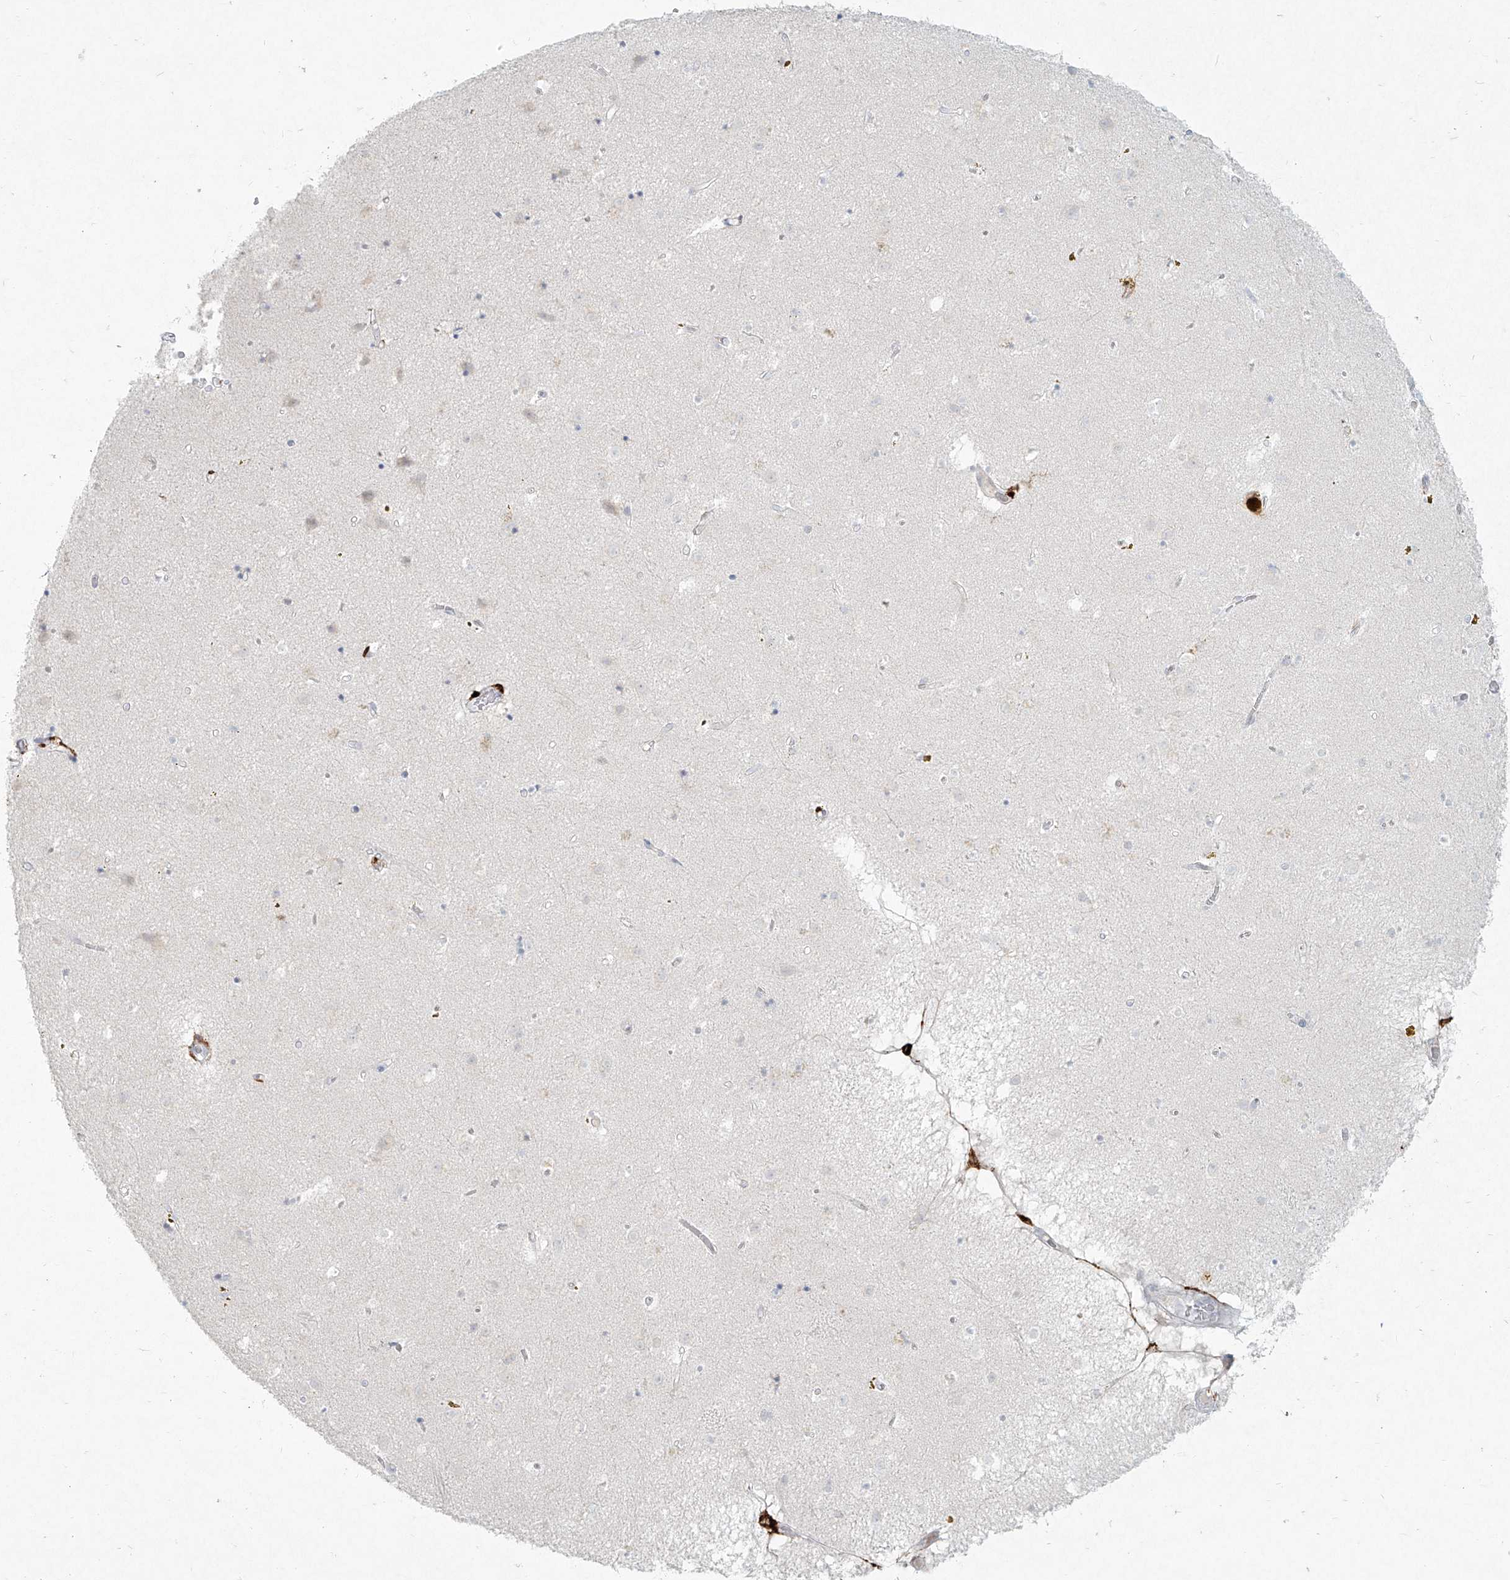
{"staining": {"intensity": "negative", "quantity": "none", "location": "none"}, "tissue": "caudate", "cell_type": "Glial cells", "image_type": "normal", "snomed": [{"axis": "morphology", "description": "Normal tissue, NOS"}, {"axis": "topography", "description": "Lateral ventricle wall"}], "caption": "Protein analysis of benign caudate exhibits no significant expression in glial cells. The staining is performed using DAB (3,3'-diaminobenzidine) brown chromogen with nuclei counter-stained in using hematoxylin.", "gene": "CD209", "patient": {"sex": "male", "age": 70}}